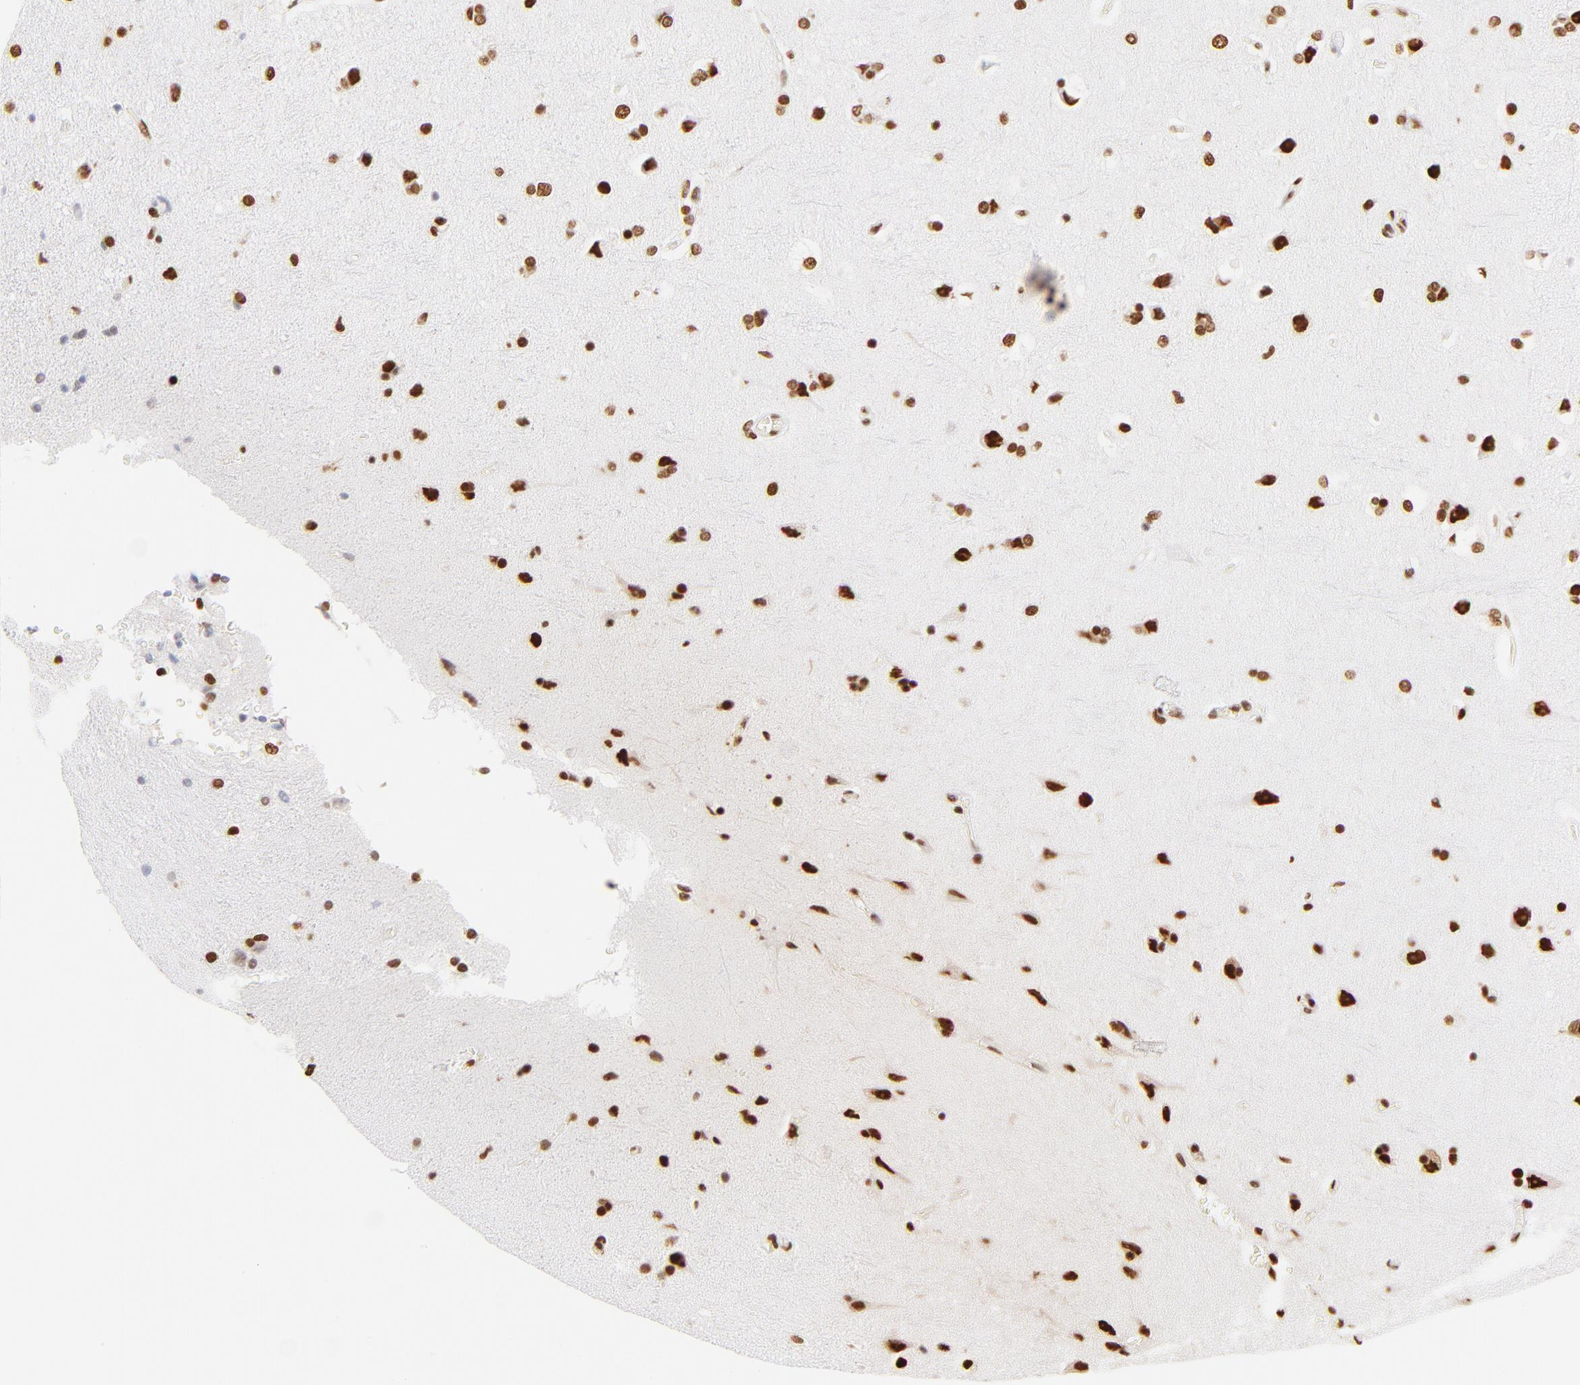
{"staining": {"intensity": "strong", "quantity": ">75%", "location": "nuclear"}, "tissue": "cerebral cortex", "cell_type": "Endothelial cells", "image_type": "normal", "snomed": [{"axis": "morphology", "description": "Normal tissue, NOS"}, {"axis": "topography", "description": "Cerebral cortex"}], "caption": "High-magnification brightfield microscopy of benign cerebral cortex stained with DAB (brown) and counterstained with hematoxylin (blue). endothelial cells exhibit strong nuclear staining is appreciated in approximately>75% of cells. (DAB (3,3'-diaminobenzidine) IHC, brown staining for protein, blue staining for nuclei).", "gene": "ZNF540", "patient": {"sex": "male", "age": 62}}